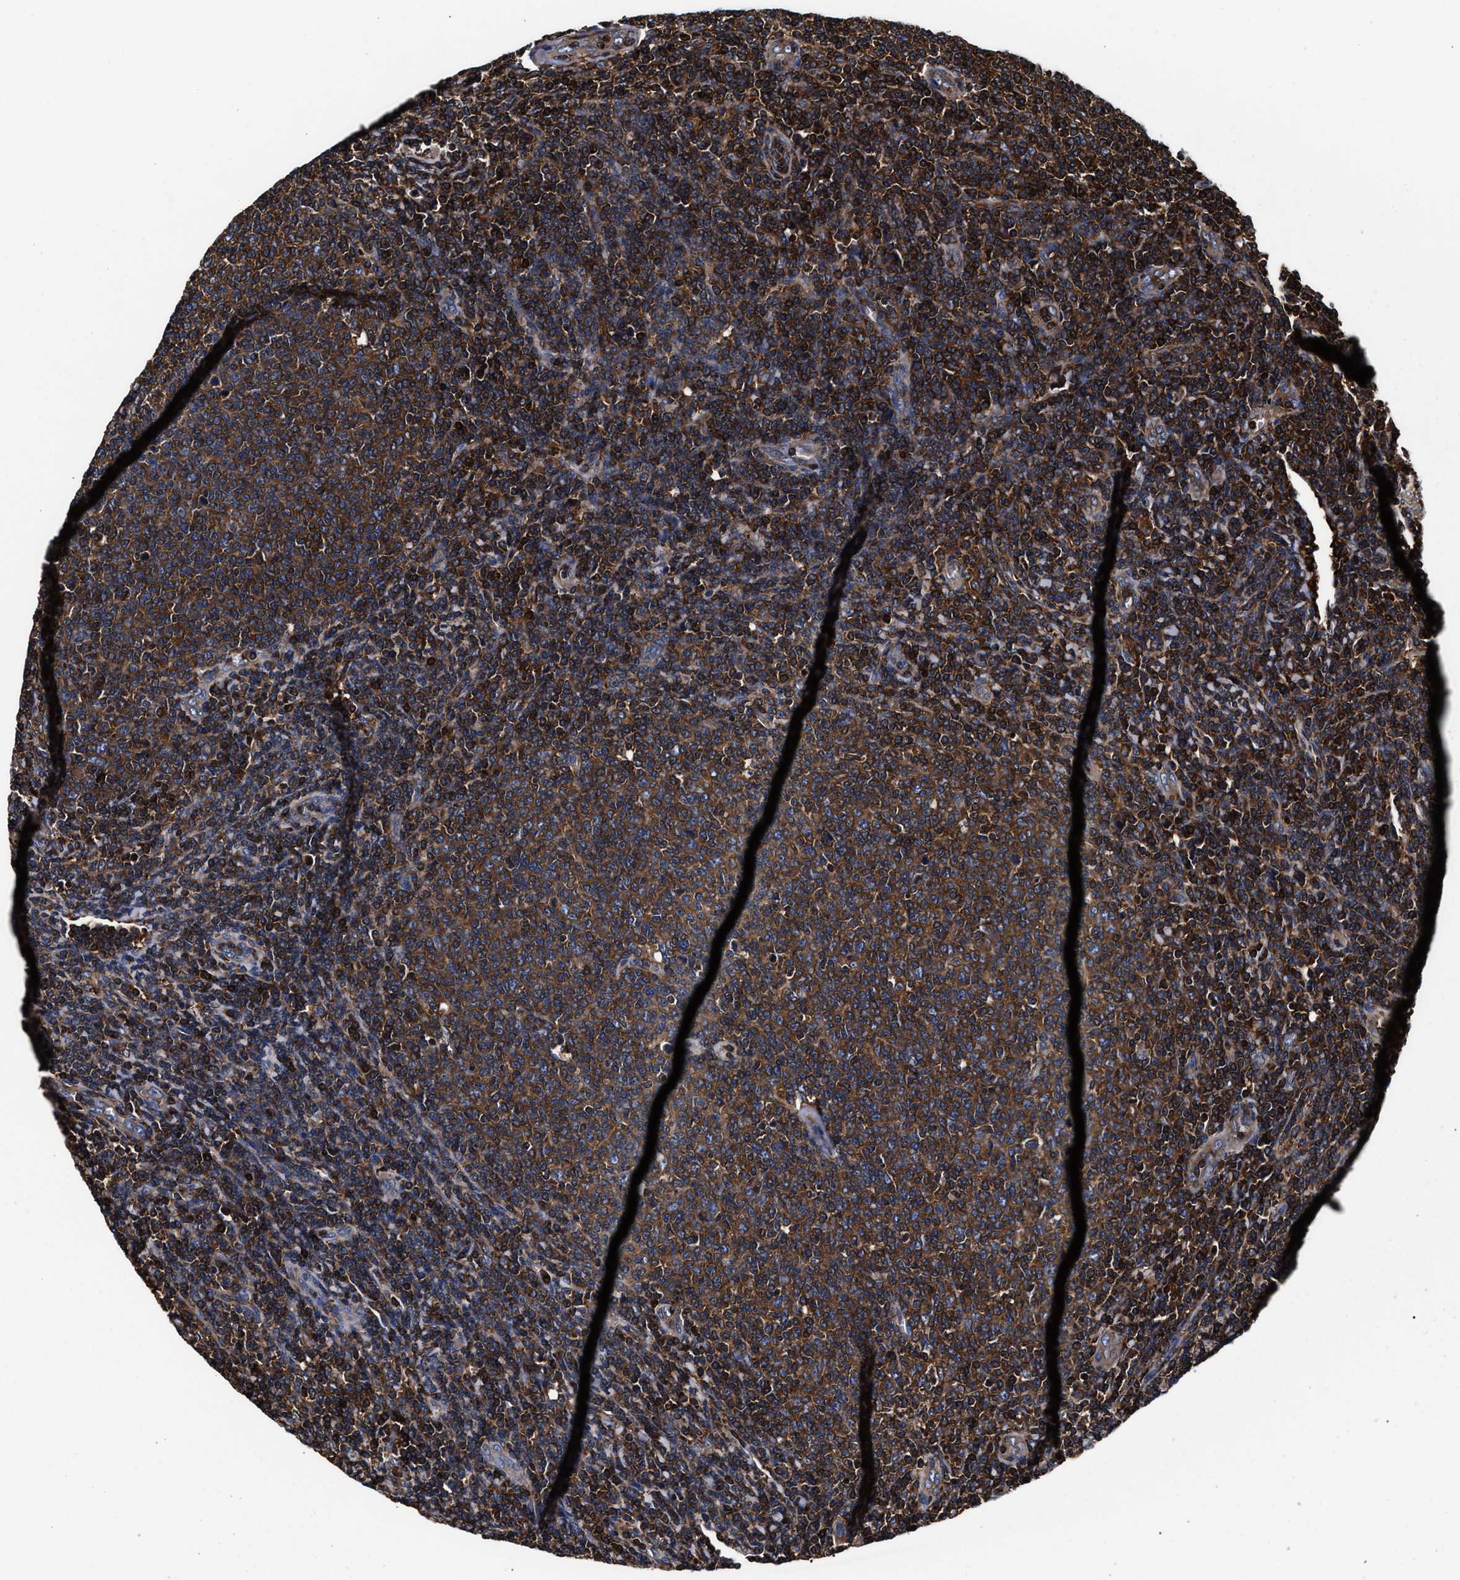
{"staining": {"intensity": "strong", "quantity": ">75%", "location": "cytoplasmic/membranous"}, "tissue": "lymphoma", "cell_type": "Tumor cells", "image_type": "cancer", "snomed": [{"axis": "morphology", "description": "Malignant lymphoma, non-Hodgkin's type, Low grade"}, {"axis": "topography", "description": "Lymph node"}], "caption": "Immunohistochemistry (IHC) image of human lymphoma stained for a protein (brown), which demonstrates high levels of strong cytoplasmic/membranous staining in approximately >75% of tumor cells.", "gene": "KYAT1", "patient": {"sex": "male", "age": 66}}